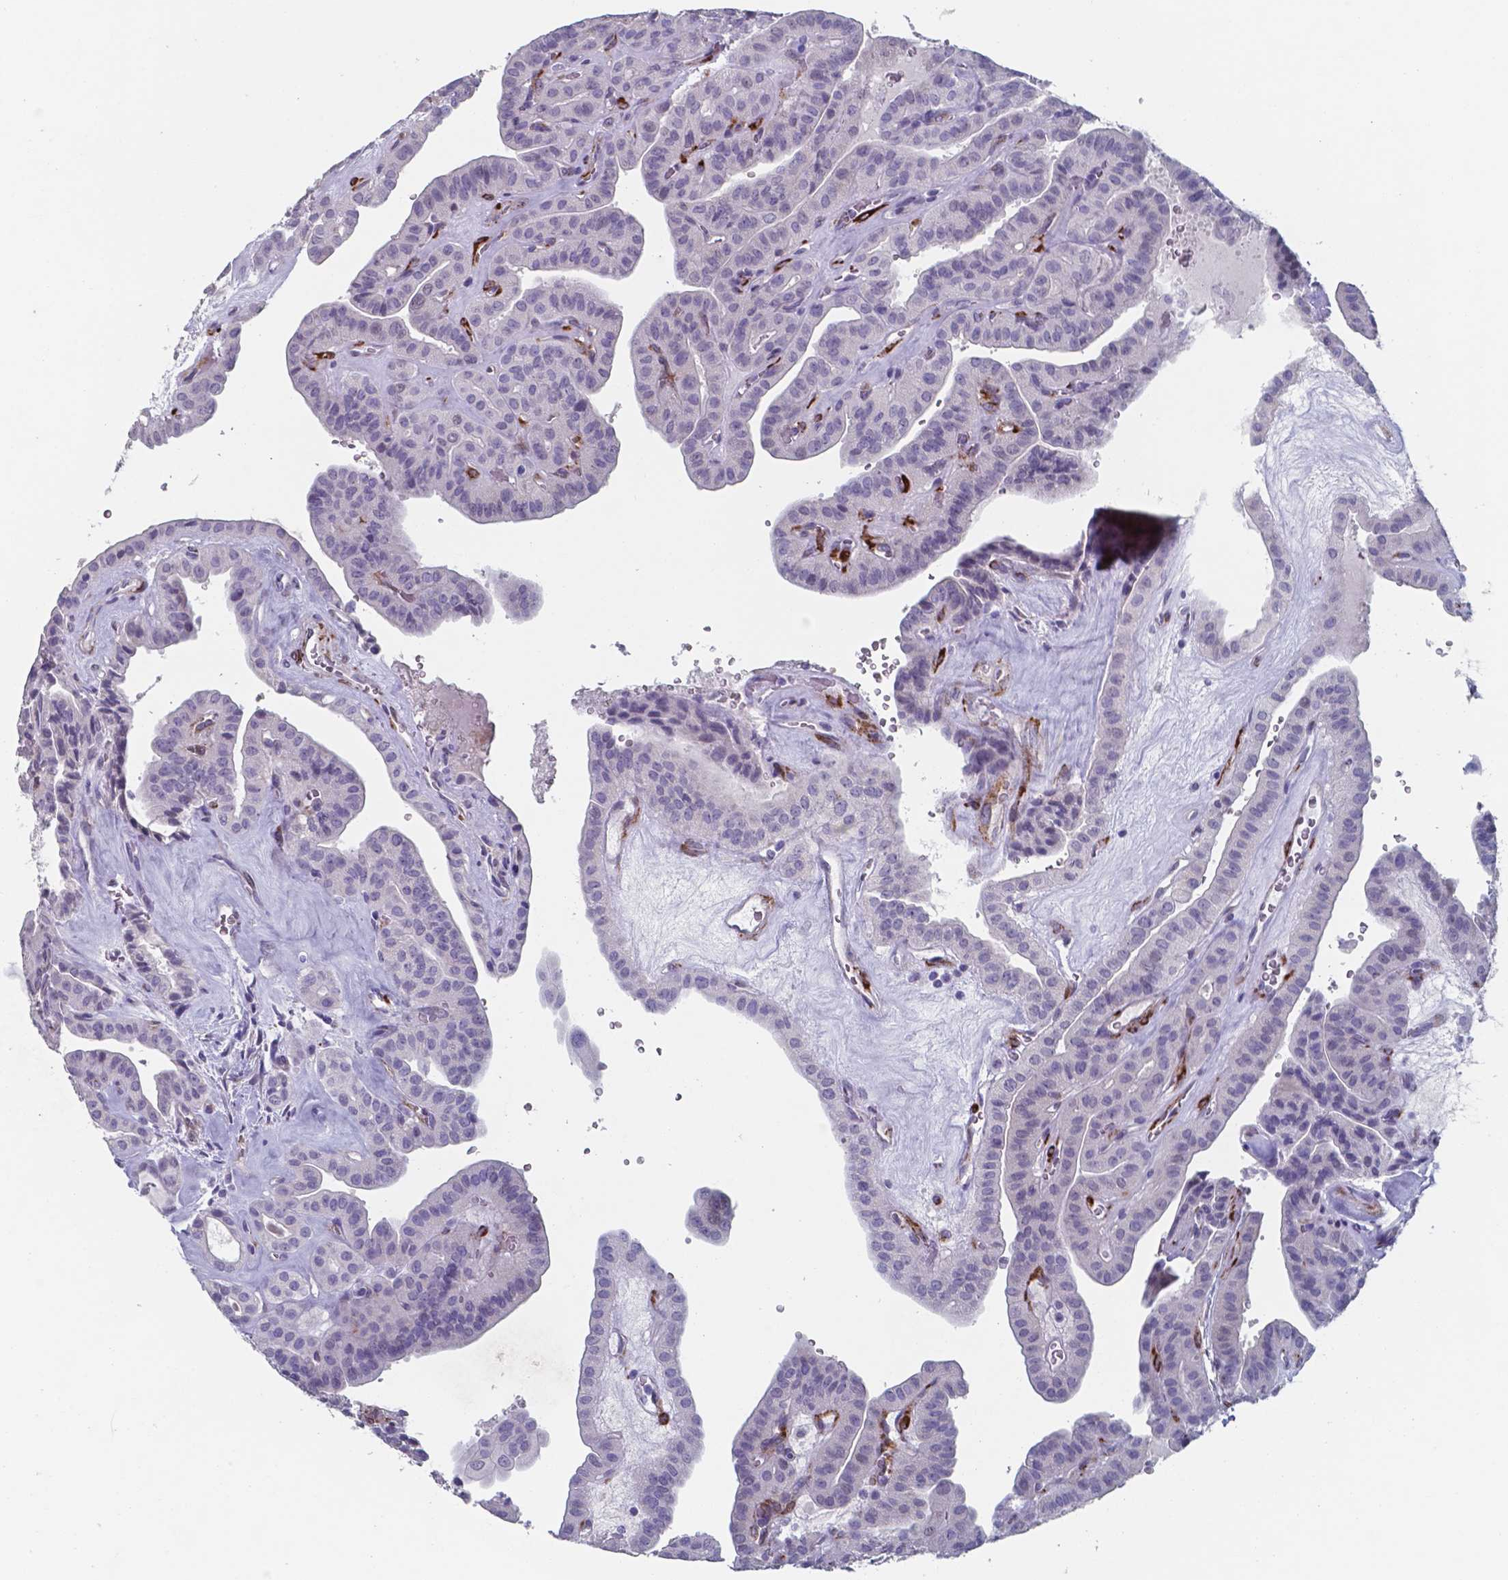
{"staining": {"intensity": "negative", "quantity": "none", "location": "none"}, "tissue": "thyroid cancer", "cell_type": "Tumor cells", "image_type": "cancer", "snomed": [{"axis": "morphology", "description": "Papillary adenocarcinoma, NOS"}, {"axis": "topography", "description": "Thyroid gland"}], "caption": "A high-resolution histopathology image shows immunohistochemistry (IHC) staining of thyroid cancer, which exhibits no significant staining in tumor cells.", "gene": "PLA2R1", "patient": {"sex": "male", "age": 52}}